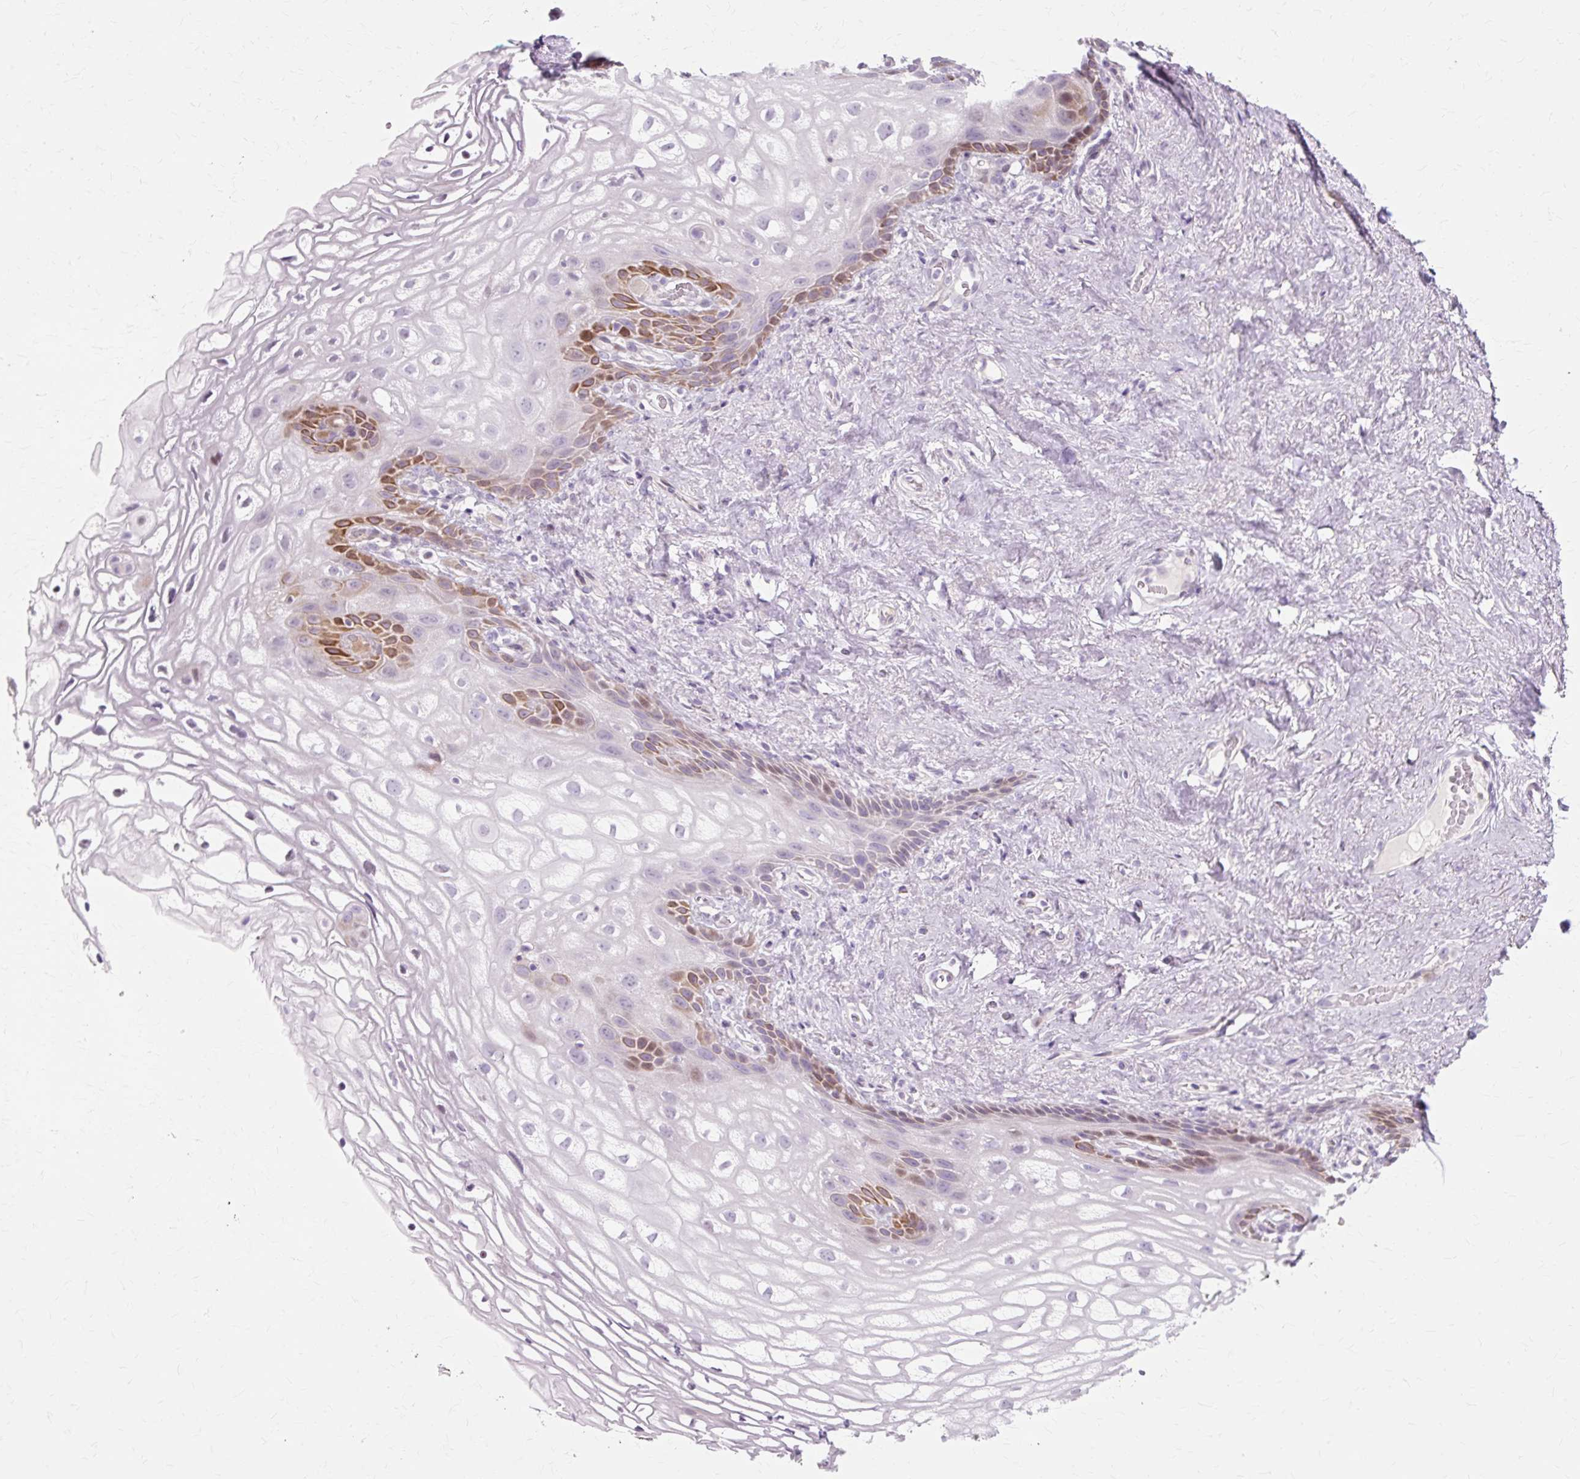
{"staining": {"intensity": "strong", "quantity": "<25%", "location": "cytoplasmic/membranous"}, "tissue": "vagina", "cell_type": "Squamous epithelial cells", "image_type": "normal", "snomed": [{"axis": "morphology", "description": "Normal tissue, NOS"}, {"axis": "morphology", "description": "Adenocarcinoma, NOS"}, {"axis": "topography", "description": "Rectum"}, {"axis": "topography", "description": "Vagina"}, {"axis": "topography", "description": "Peripheral nerve tissue"}], "caption": "Protein analysis of benign vagina shows strong cytoplasmic/membranous positivity in about <25% of squamous epithelial cells.", "gene": "IRX2", "patient": {"sex": "female", "age": 71}}